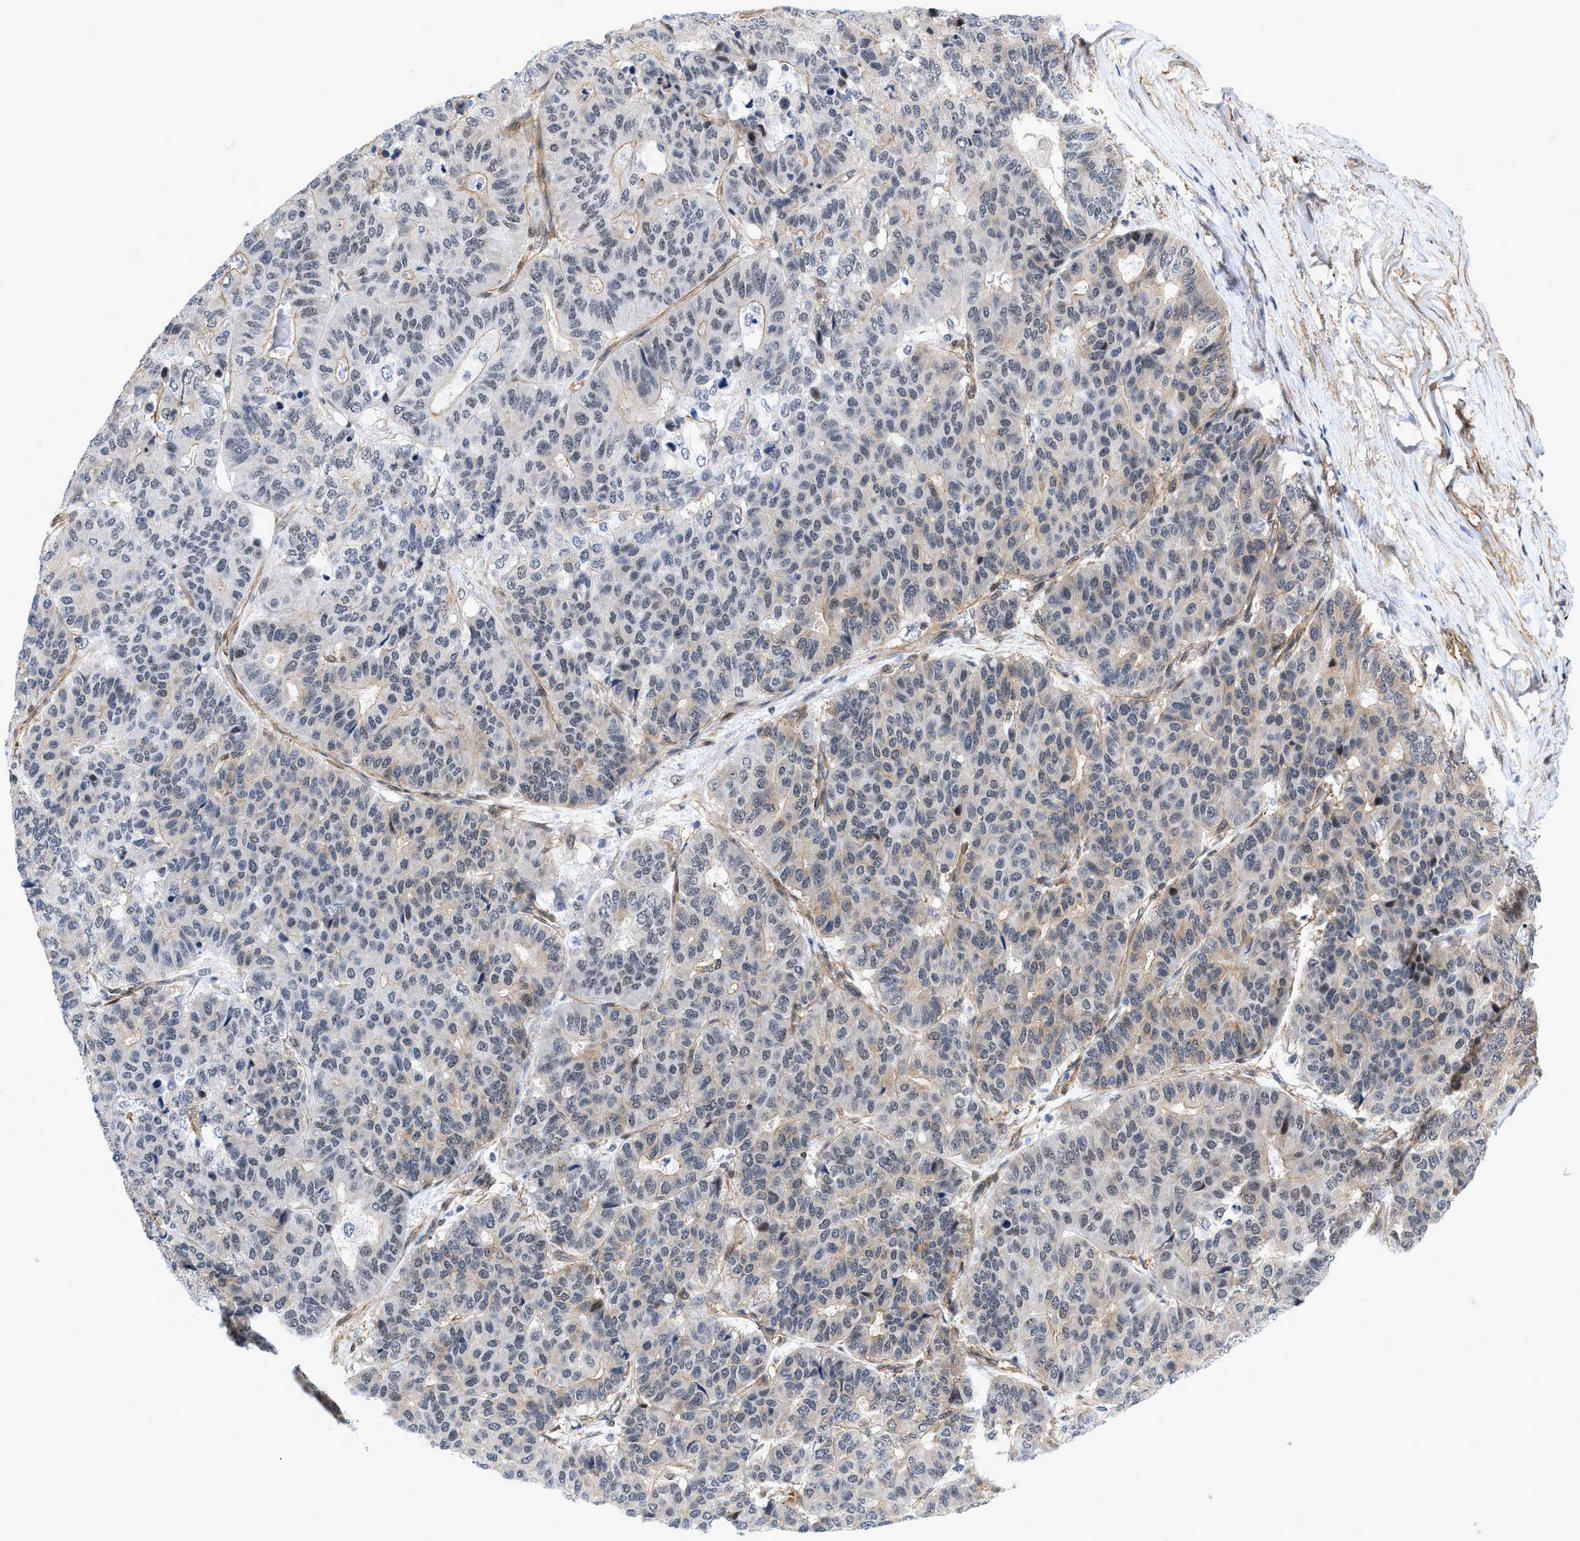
{"staining": {"intensity": "negative", "quantity": "none", "location": "none"}, "tissue": "pancreatic cancer", "cell_type": "Tumor cells", "image_type": "cancer", "snomed": [{"axis": "morphology", "description": "Adenocarcinoma, NOS"}, {"axis": "topography", "description": "Pancreas"}], "caption": "Tumor cells are negative for brown protein staining in adenocarcinoma (pancreatic).", "gene": "GPRASP2", "patient": {"sex": "male", "age": 50}}